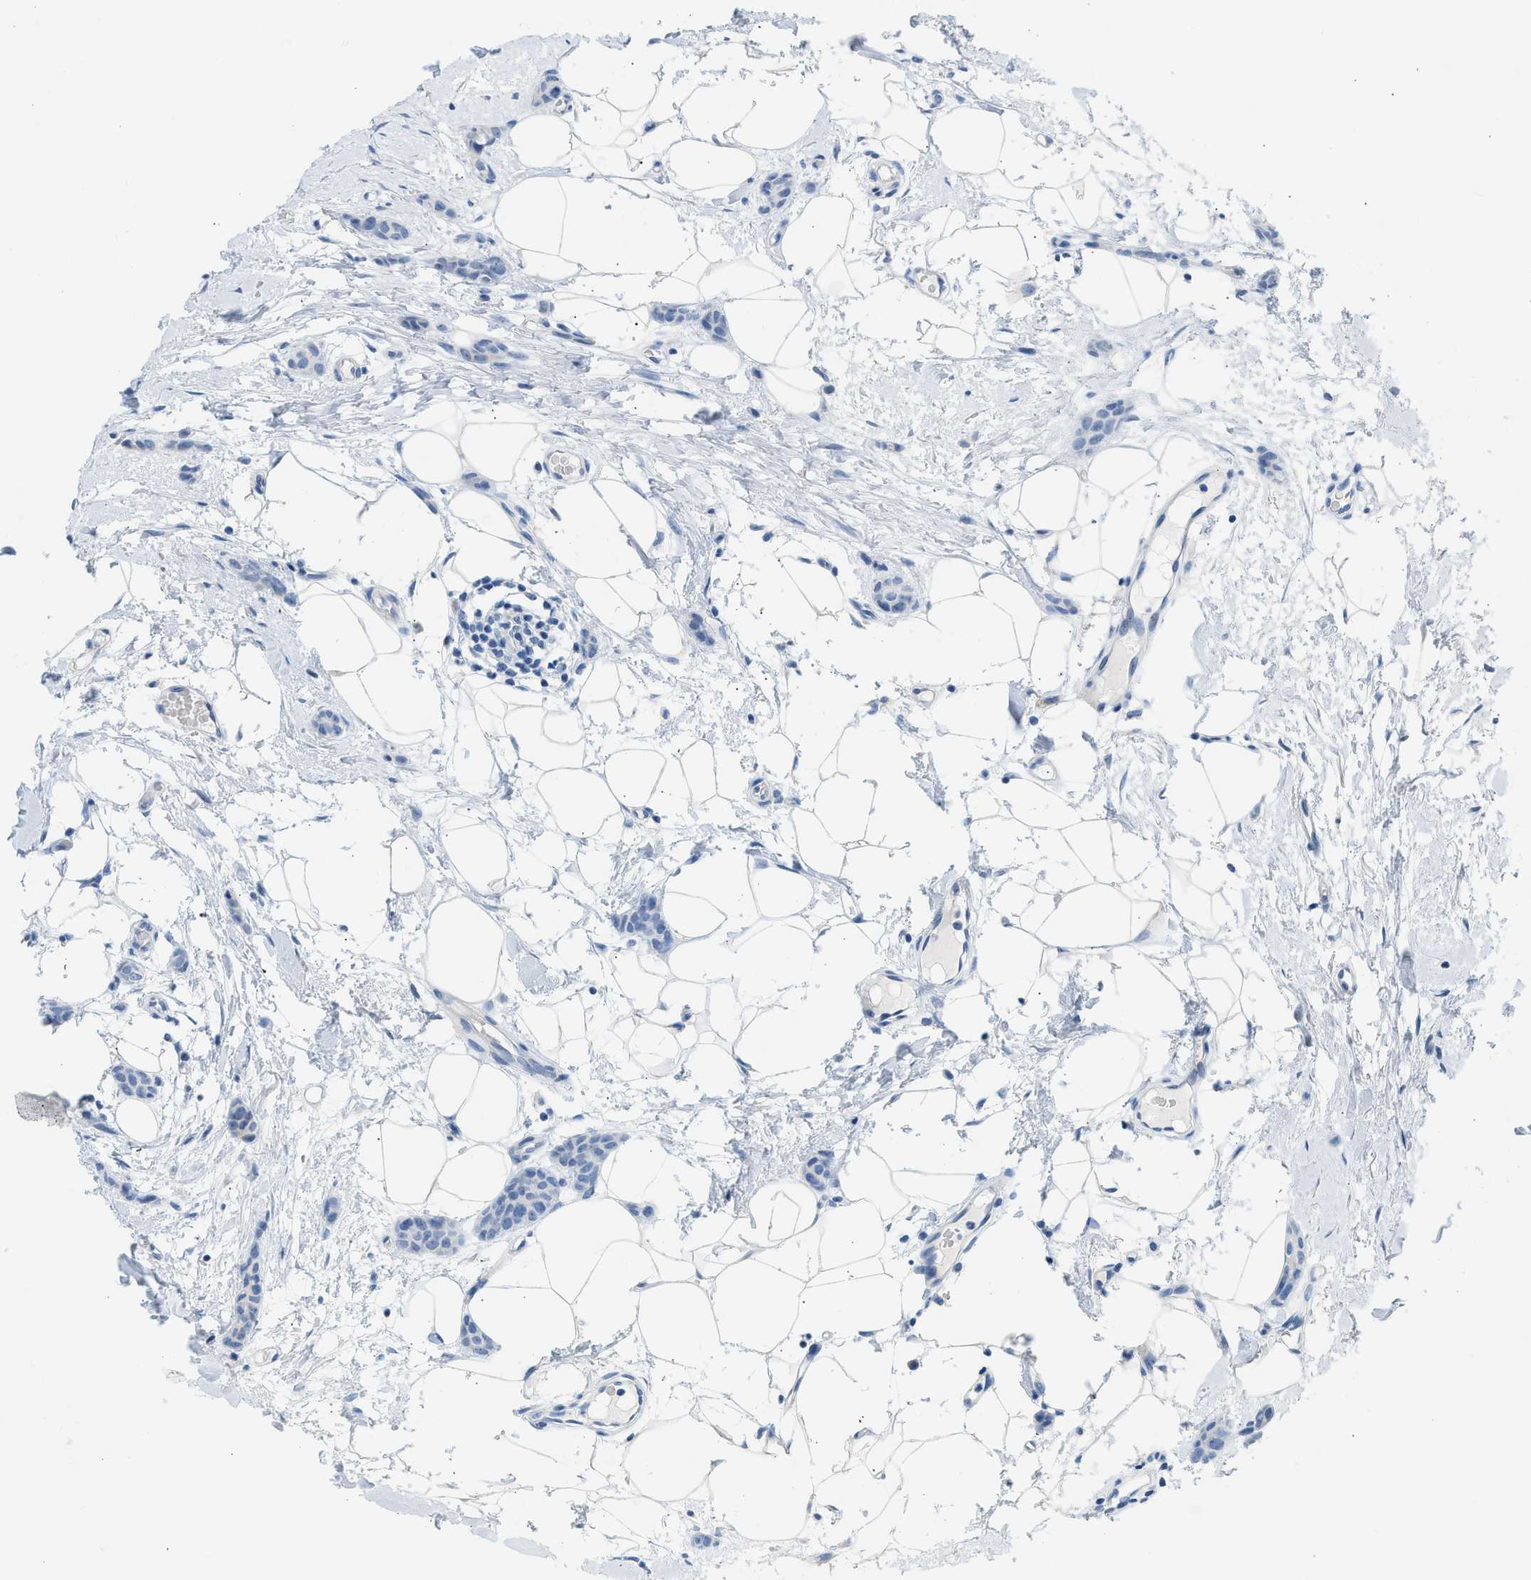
{"staining": {"intensity": "negative", "quantity": "none", "location": "none"}, "tissue": "breast cancer", "cell_type": "Tumor cells", "image_type": "cancer", "snomed": [{"axis": "morphology", "description": "Lobular carcinoma"}, {"axis": "topography", "description": "Skin"}, {"axis": "topography", "description": "Breast"}], "caption": "This is an IHC micrograph of lobular carcinoma (breast). There is no positivity in tumor cells.", "gene": "NDUFS8", "patient": {"sex": "female", "age": 46}}